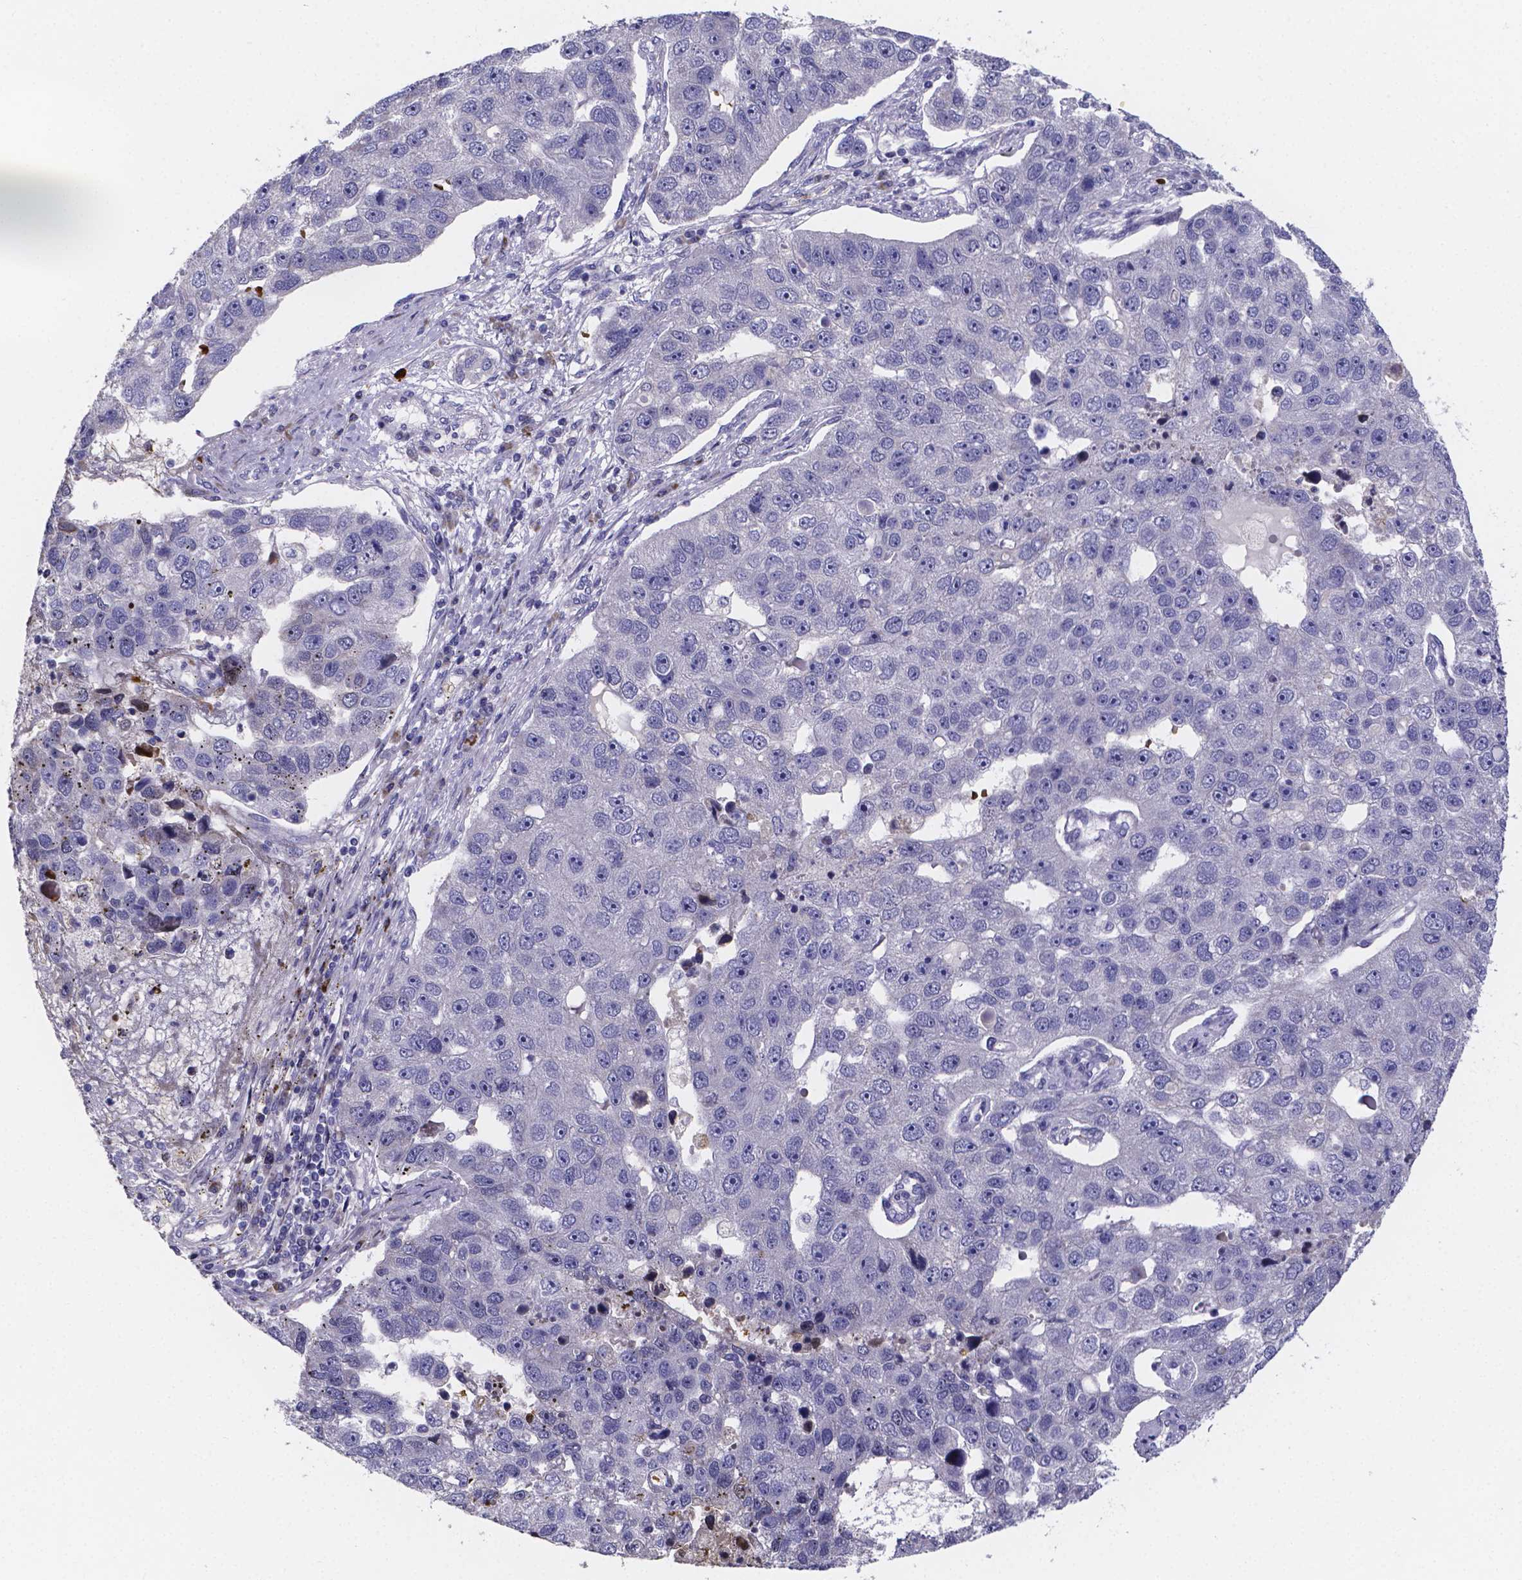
{"staining": {"intensity": "negative", "quantity": "none", "location": "none"}, "tissue": "pancreatic cancer", "cell_type": "Tumor cells", "image_type": "cancer", "snomed": [{"axis": "morphology", "description": "Adenocarcinoma, NOS"}, {"axis": "topography", "description": "Pancreas"}], "caption": "This is an immunohistochemistry histopathology image of pancreatic adenocarcinoma. There is no staining in tumor cells.", "gene": "GABRA3", "patient": {"sex": "female", "age": 61}}